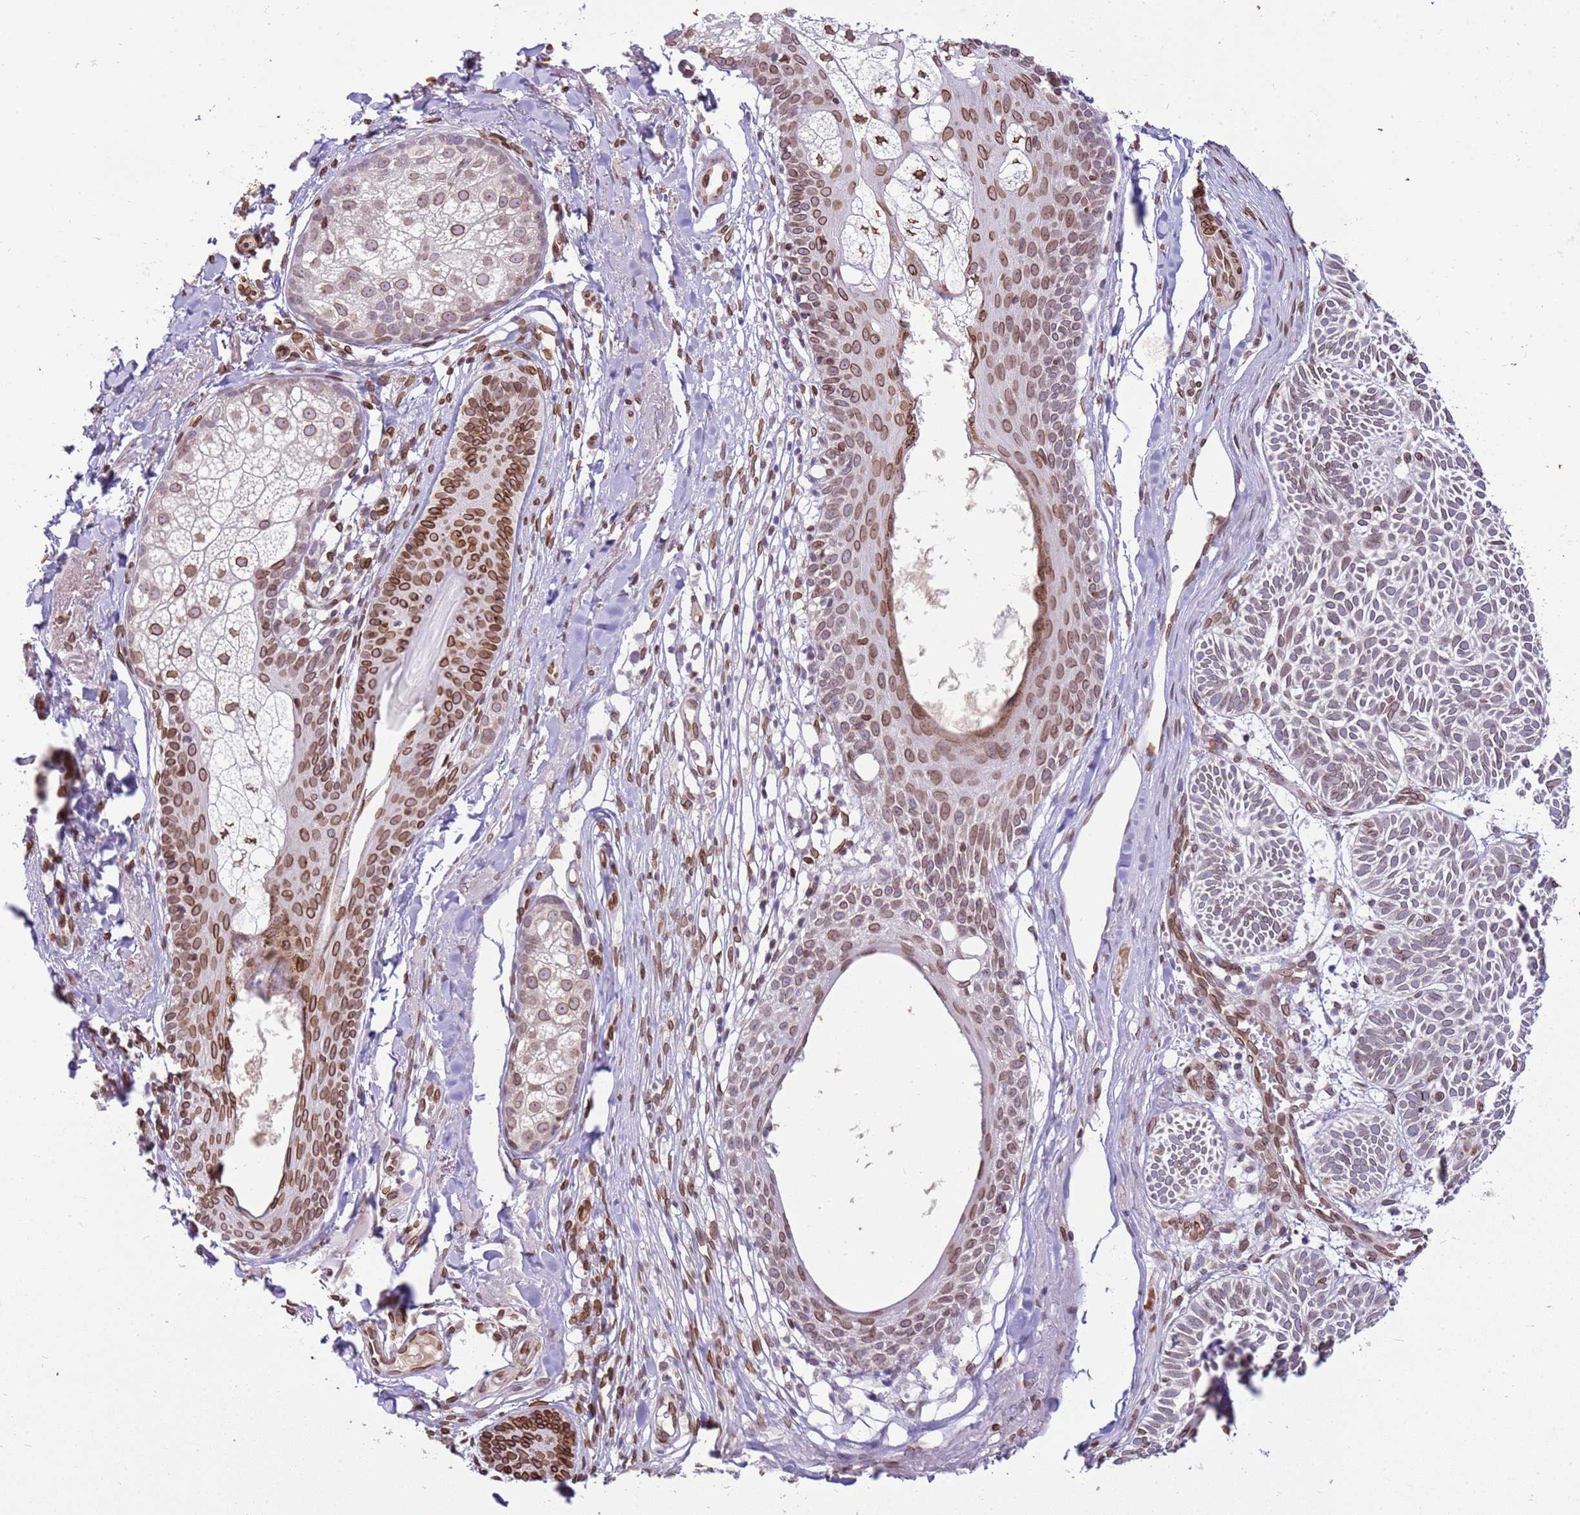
{"staining": {"intensity": "moderate", "quantity": "25%-75%", "location": "cytoplasmic/membranous,nuclear"}, "tissue": "skin cancer", "cell_type": "Tumor cells", "image_type": "cancer", "snomed": [{"axis": "morphology", "description": "Basal cell carcinoma"}, {"axis": "topography", "description": "Skin"}], "caption": "Immunohistochemistry of skin cancer reveals medium levels of moderate cytoplasmic/membranous and nuclear staining in about 25%-75% of tumor cells. (DAB (3,3'-diaminobenzidine) IHC, brown staining for protein, blue staining for nuclei).", "gene": "TMEM47", "patient": {"sex": "male", "age": 69}}